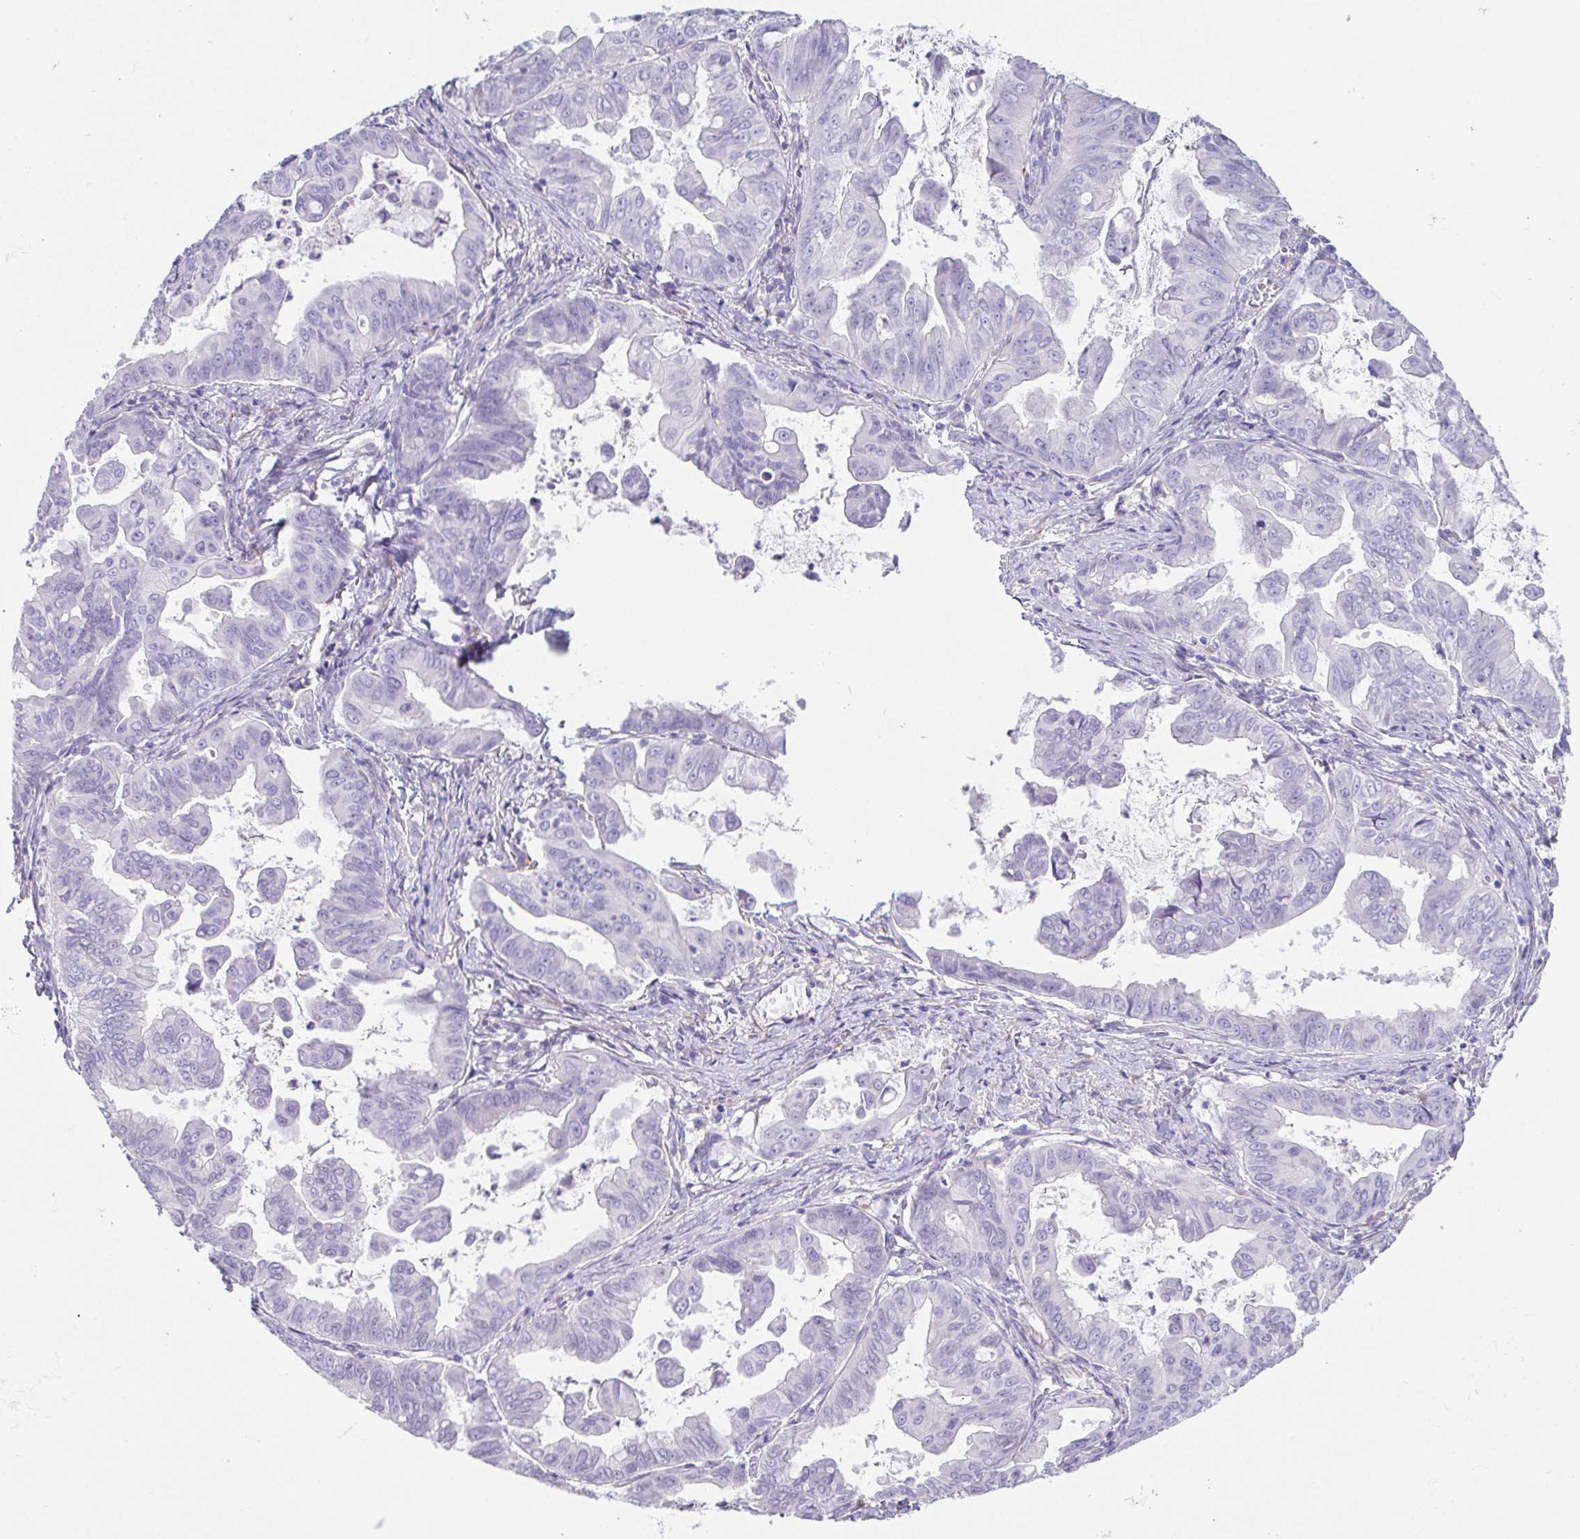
{"staining": {"intensity": "negative", "quantity": "none", "location": "none"}, "tissue": "stomach cancer", "cell_type": "Tumor cells", "image_type": "cancer", "snomed": [{"axis": "morphology", "description": "Adenocarcinoma, NOS"}, {"axis": "topography", "description": "Stomach, upper"}], "caption": "Immunohistochemical staining of stomach adenocarcinoma exhibits no significant expression in tumor cells.", "gene": "HDGFL1", "patient": {"sex": "male", "age": 80}}